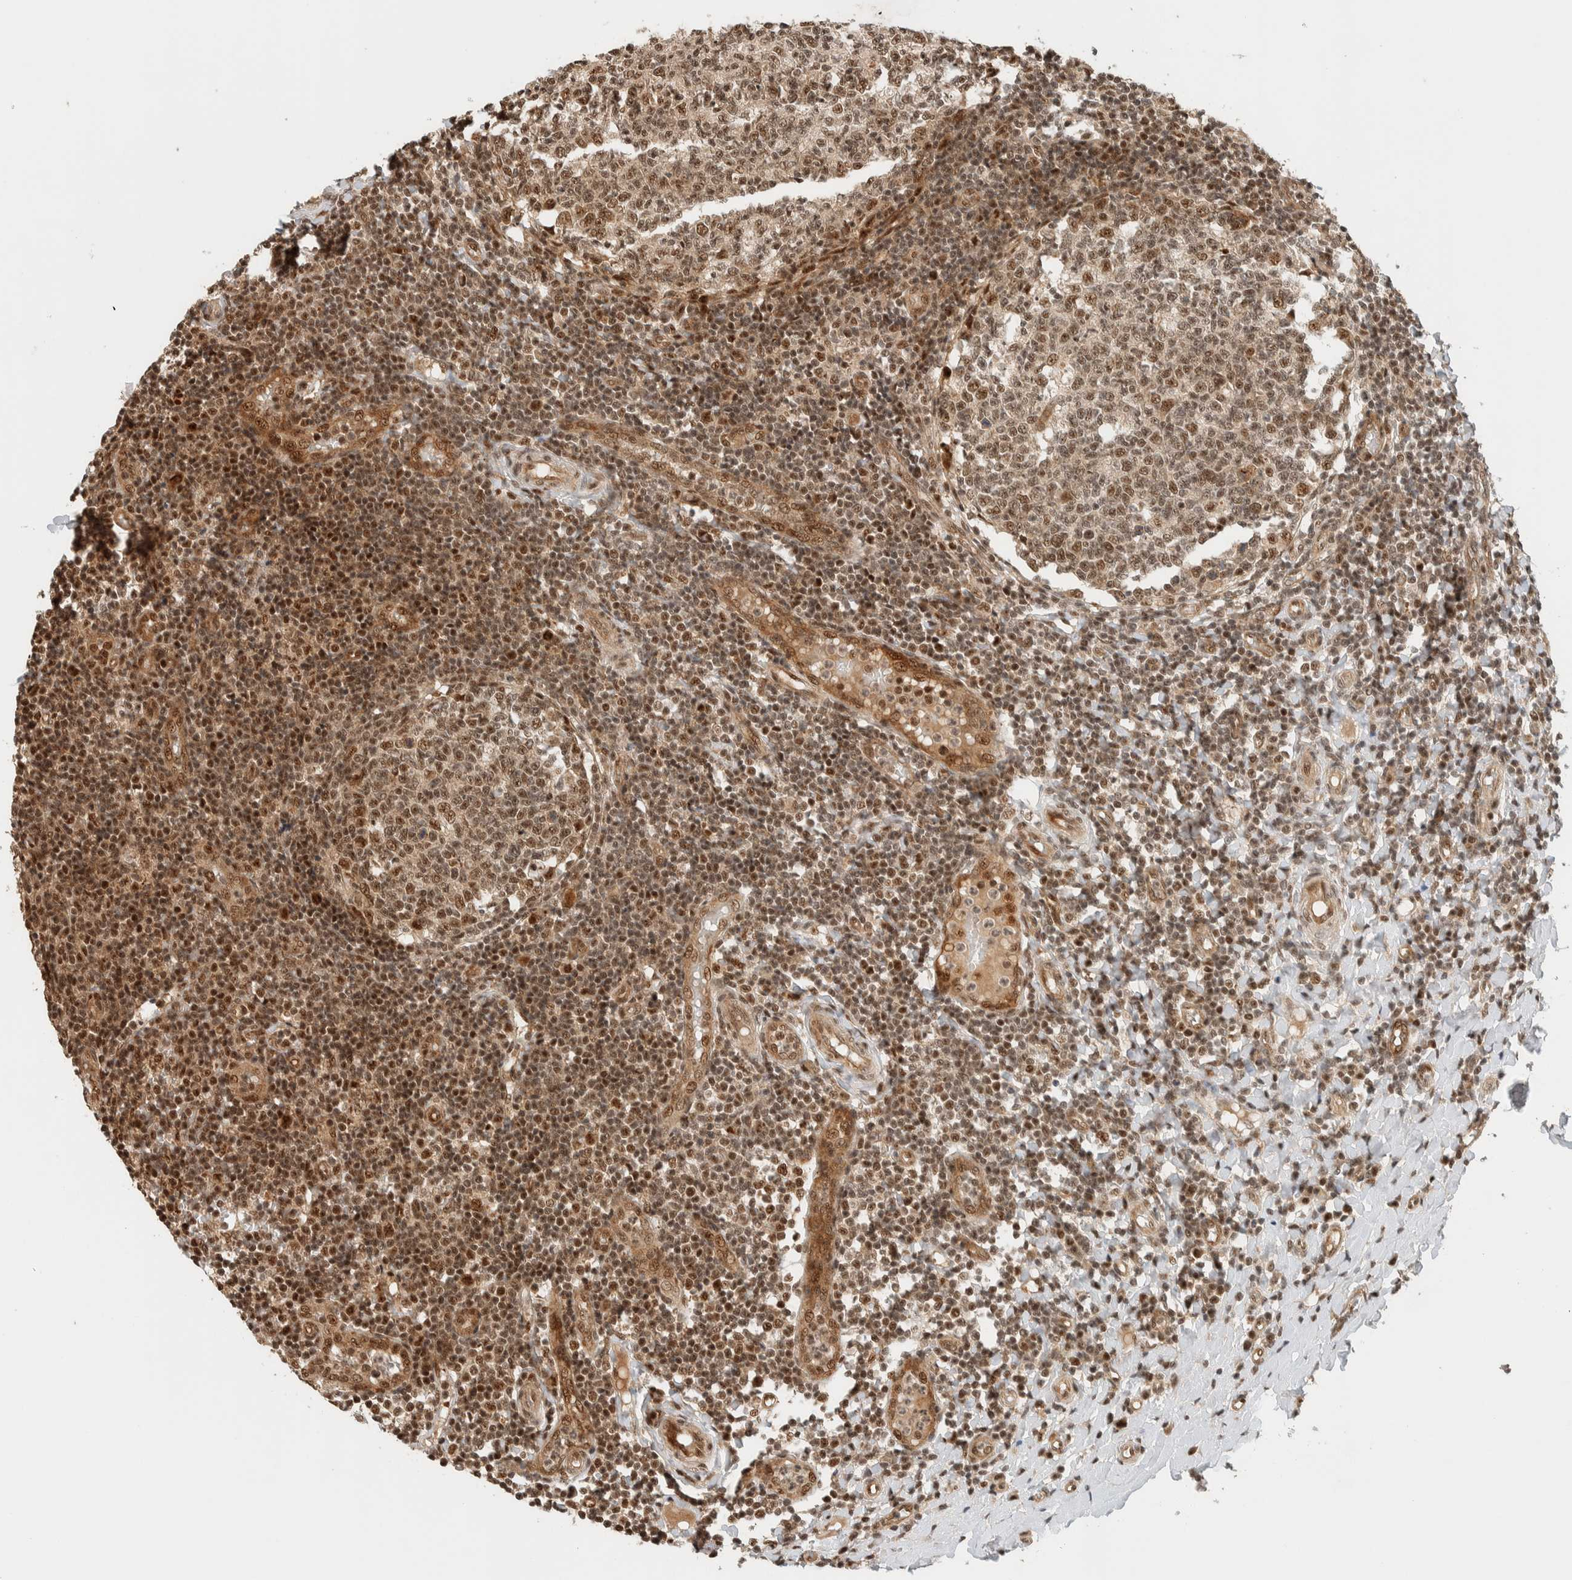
{"staining": {"intensity": "moderate", "quantity": ">75%", "location": "nuclear"}, "tissue": "tonsil", "cell_type": "Germinal center cells", "image_type": "normal", "snomed": [{"axis": "morphology", "description": "Normal tissue, NOS"}, {"axis": "topography", "description": "Tonsil"}], "caption": "Human tonsil stained with a brown dye displays moderate nuclear positive expression in about >75% of germinal center cells.", "gene": "SIK1", "patient": {"sex": "female", "age": 19}}